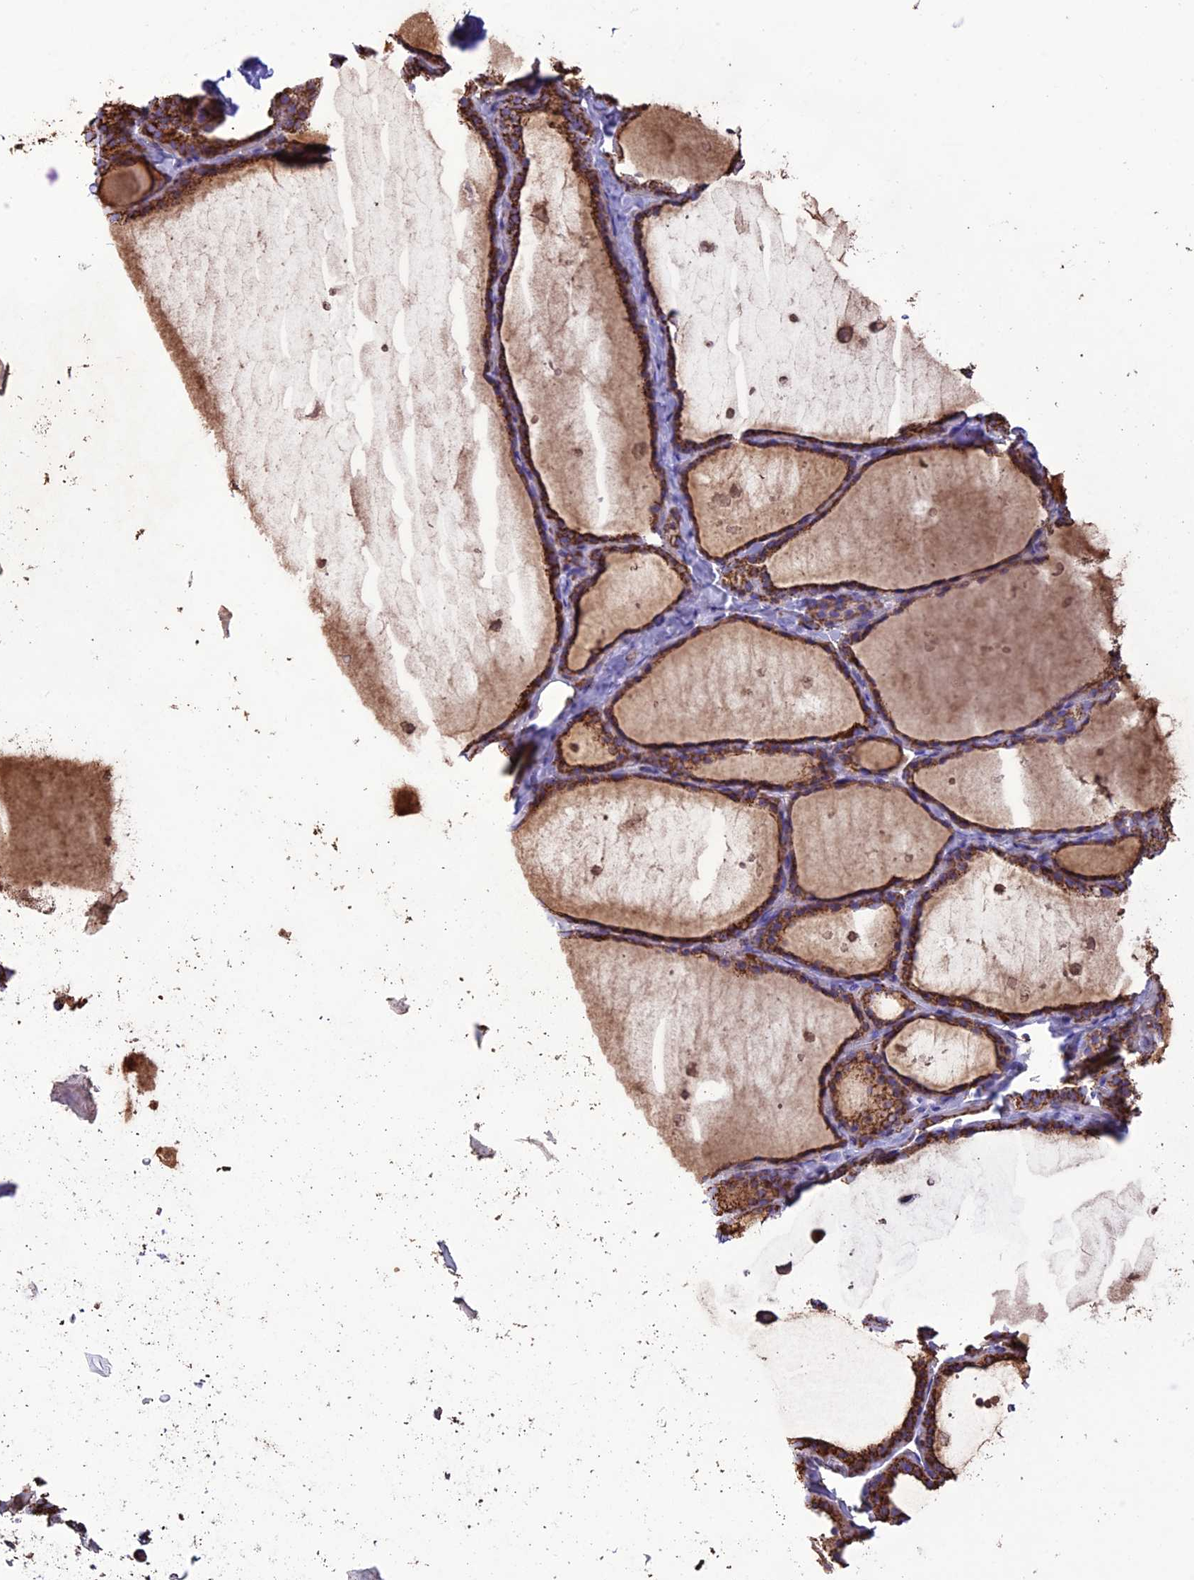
{"staining": {"intensity": "strong", "quantity": ">75%", "location": "cytoplasmic/membranous"}, "tissue": "thyroid gland", "cell_type": "Glandular cells", "image_type": "normal", "snomed": [{"axis": "morphology", "description": "Normal tissue, NOS"}, {"axis": "topography", "description": "Thyroid gland"}], "caption": "DAB (3,3'-diaminobenzidine) immunohistochemical staining of benign thyroid gland shows strong cytoplasmic/membranous protein expression in about >75% of glandular cells.", "gene": "NDUFAF1", "patient": {"sex": "female", "age": 44}}